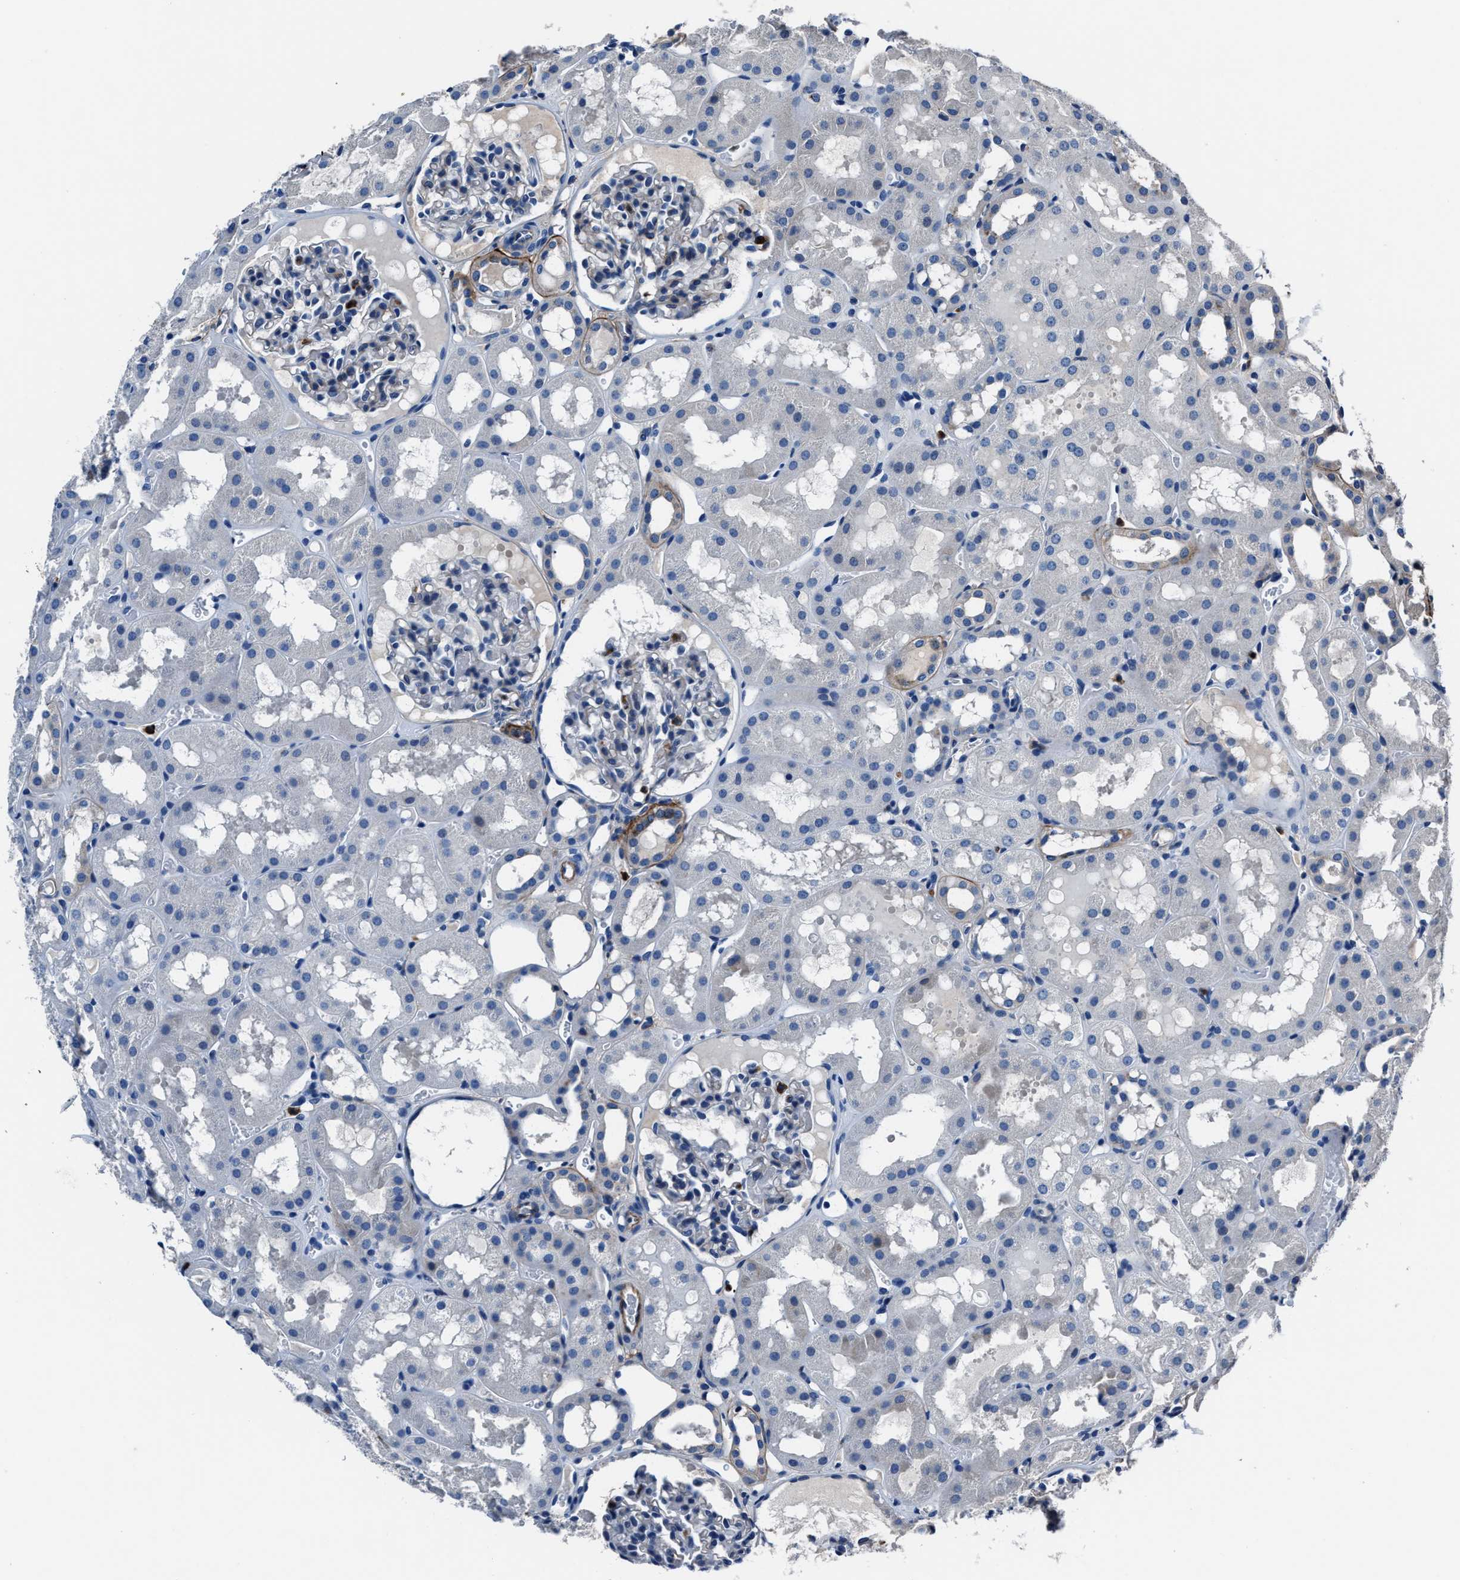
{"staining": {"intensity": "negative", "quantity": "none", "location": "none"}, "tissue": "kidney", "cell_type": "Cells in glomeruli", "image_type": "normal", "snomed": [{"axis": "morphology", "description": "Normal tissue, NOS"}, {"axis": "topography", "description": "Kidney"}, {"axis": "topography", "description": "Urinary bladder"}], "caption": "The histopathology image reveals no staining of cells in glomeruli in unremarkable kidney. (IHC, brightfield microscopy, high magnification).", "gene": "FGL2", "patient": {"sex": "male", "age": 16}}